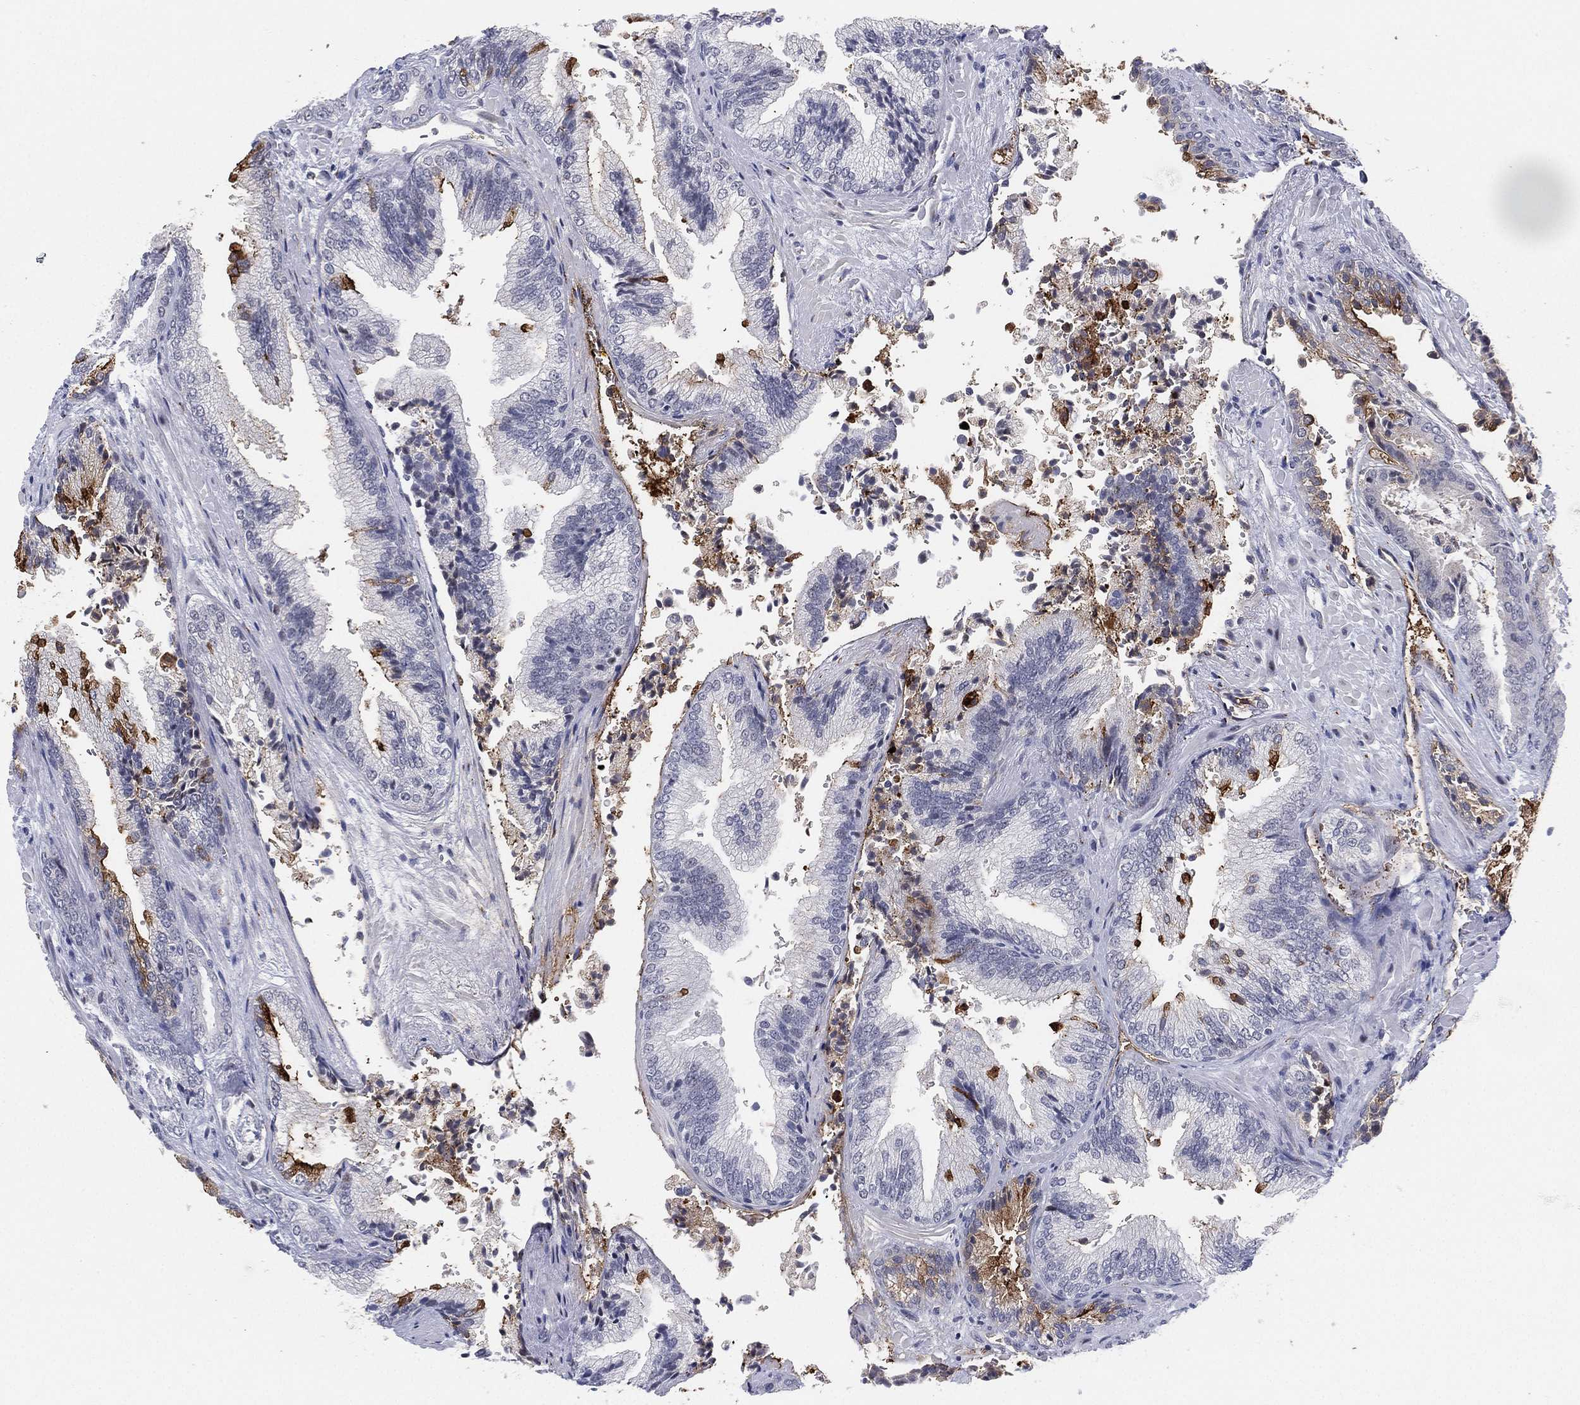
{"staining": {"intensity": "strong", "quantity": "<25%", "location": "cytoplasmic/membranous"}, "tissue": "prostate cancer", "cell_type": "Tumor cells", "image_type": "cancer", "snomed": [{"axis": "morphology", "description": "Adenocarcinoma, Low grade"}, {"axis": "topography", "description": "Prostate"}], "caption": "A medium amount of strong cytoplasmic/membranous expression is seen in about <25% of tumor cells in prostate cancer tissue.", "gene": "CD177", "patient": {"sex": "male", "age": 68}}